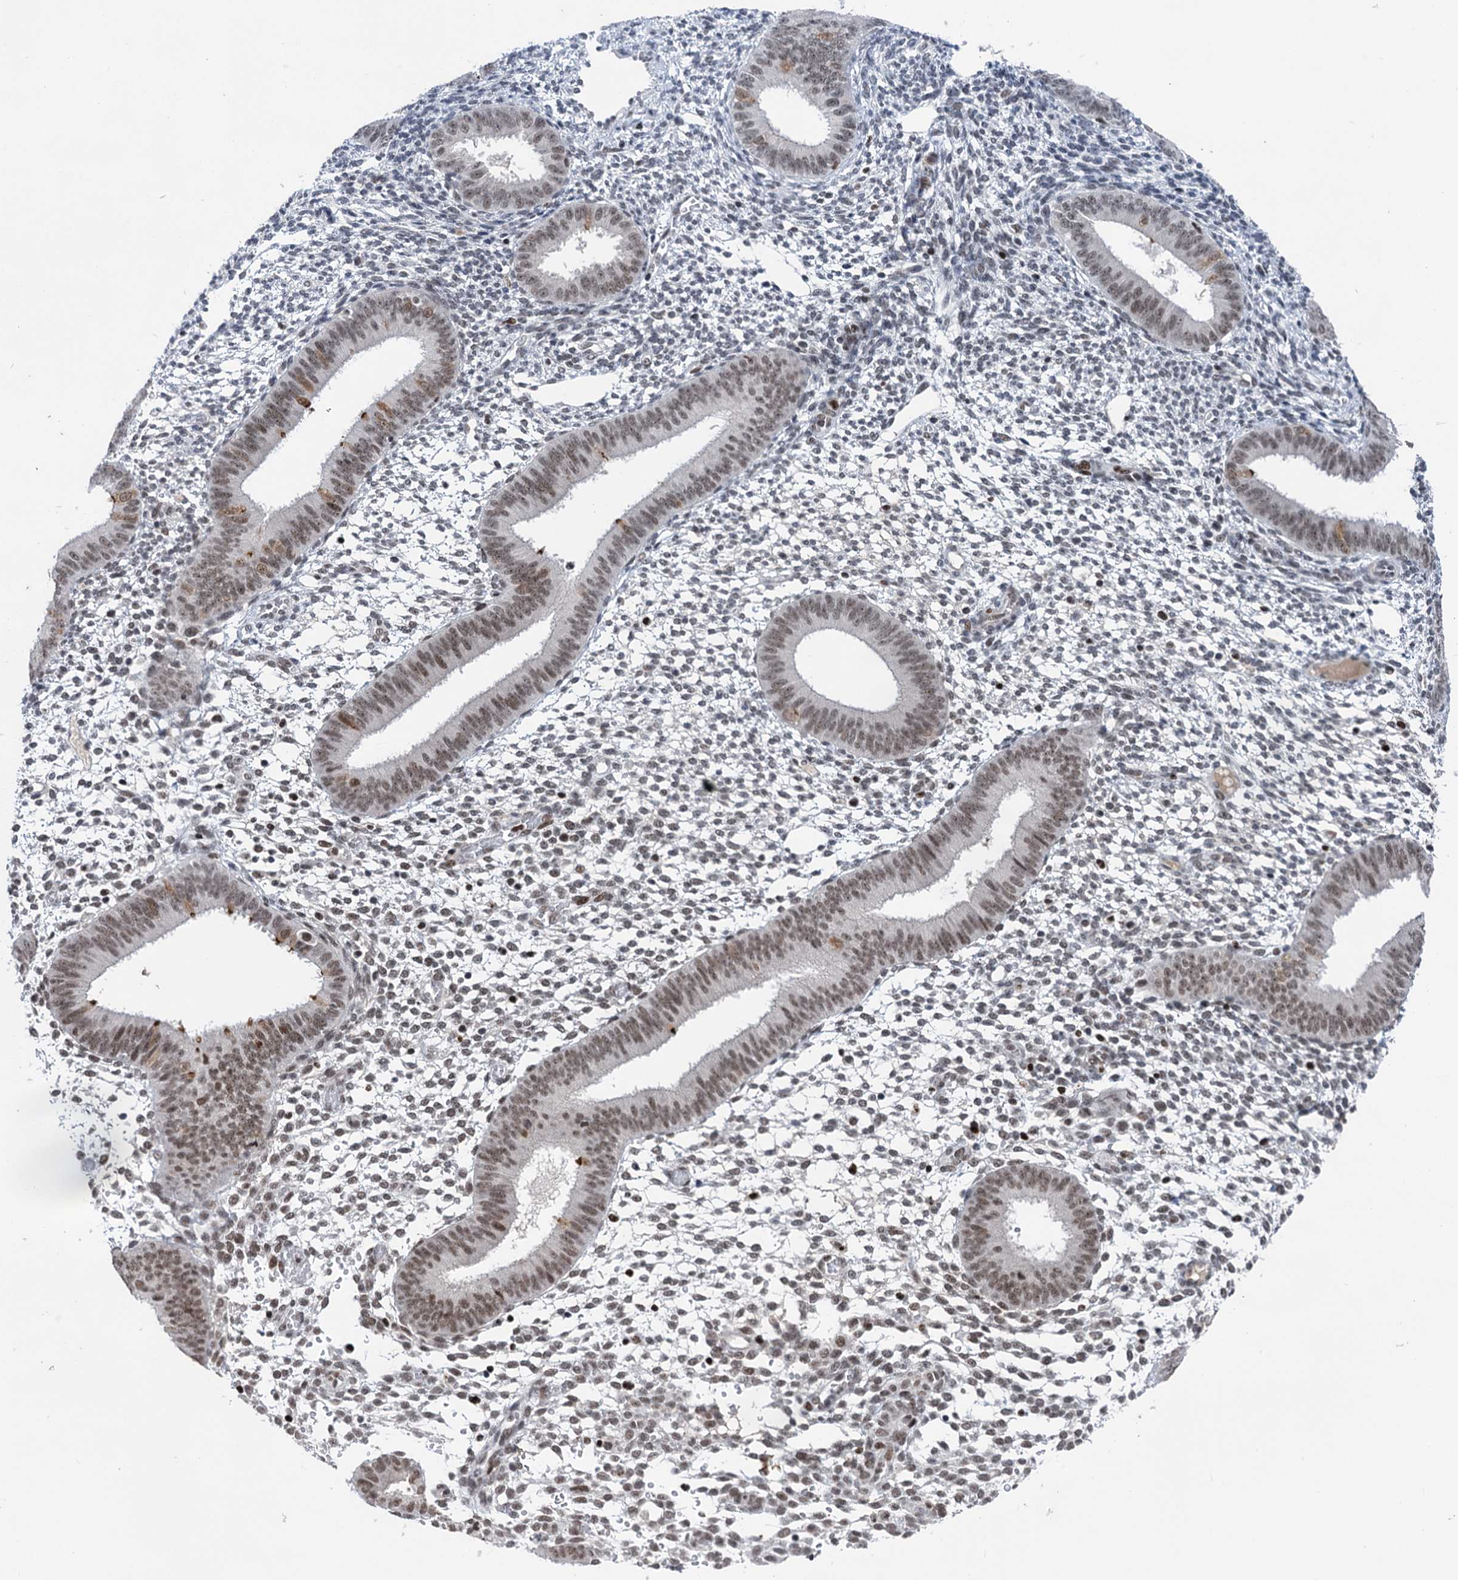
{"staining": {"intensity": "weak", "quantity": "<25%", "location": "nuclear"}, "tissue": "endometrium", "cell_type": "Cells in endometrial stroma", "image_type": "normal", "snomed": [{"axis": "morphology", "description": "Normal tissue, NOS"}, {"axis": "topography", "description": "Uterus"}, {"axis": "topography", "description": "Endometrium"}], "caption": "Human endometrium stained for a protein using immunohistochemistry (IHC) reveals no positivity in cells in endometrial stroma.", "gene": "ZCCHC10", "patient": {"sex": "female", "age": 48}}